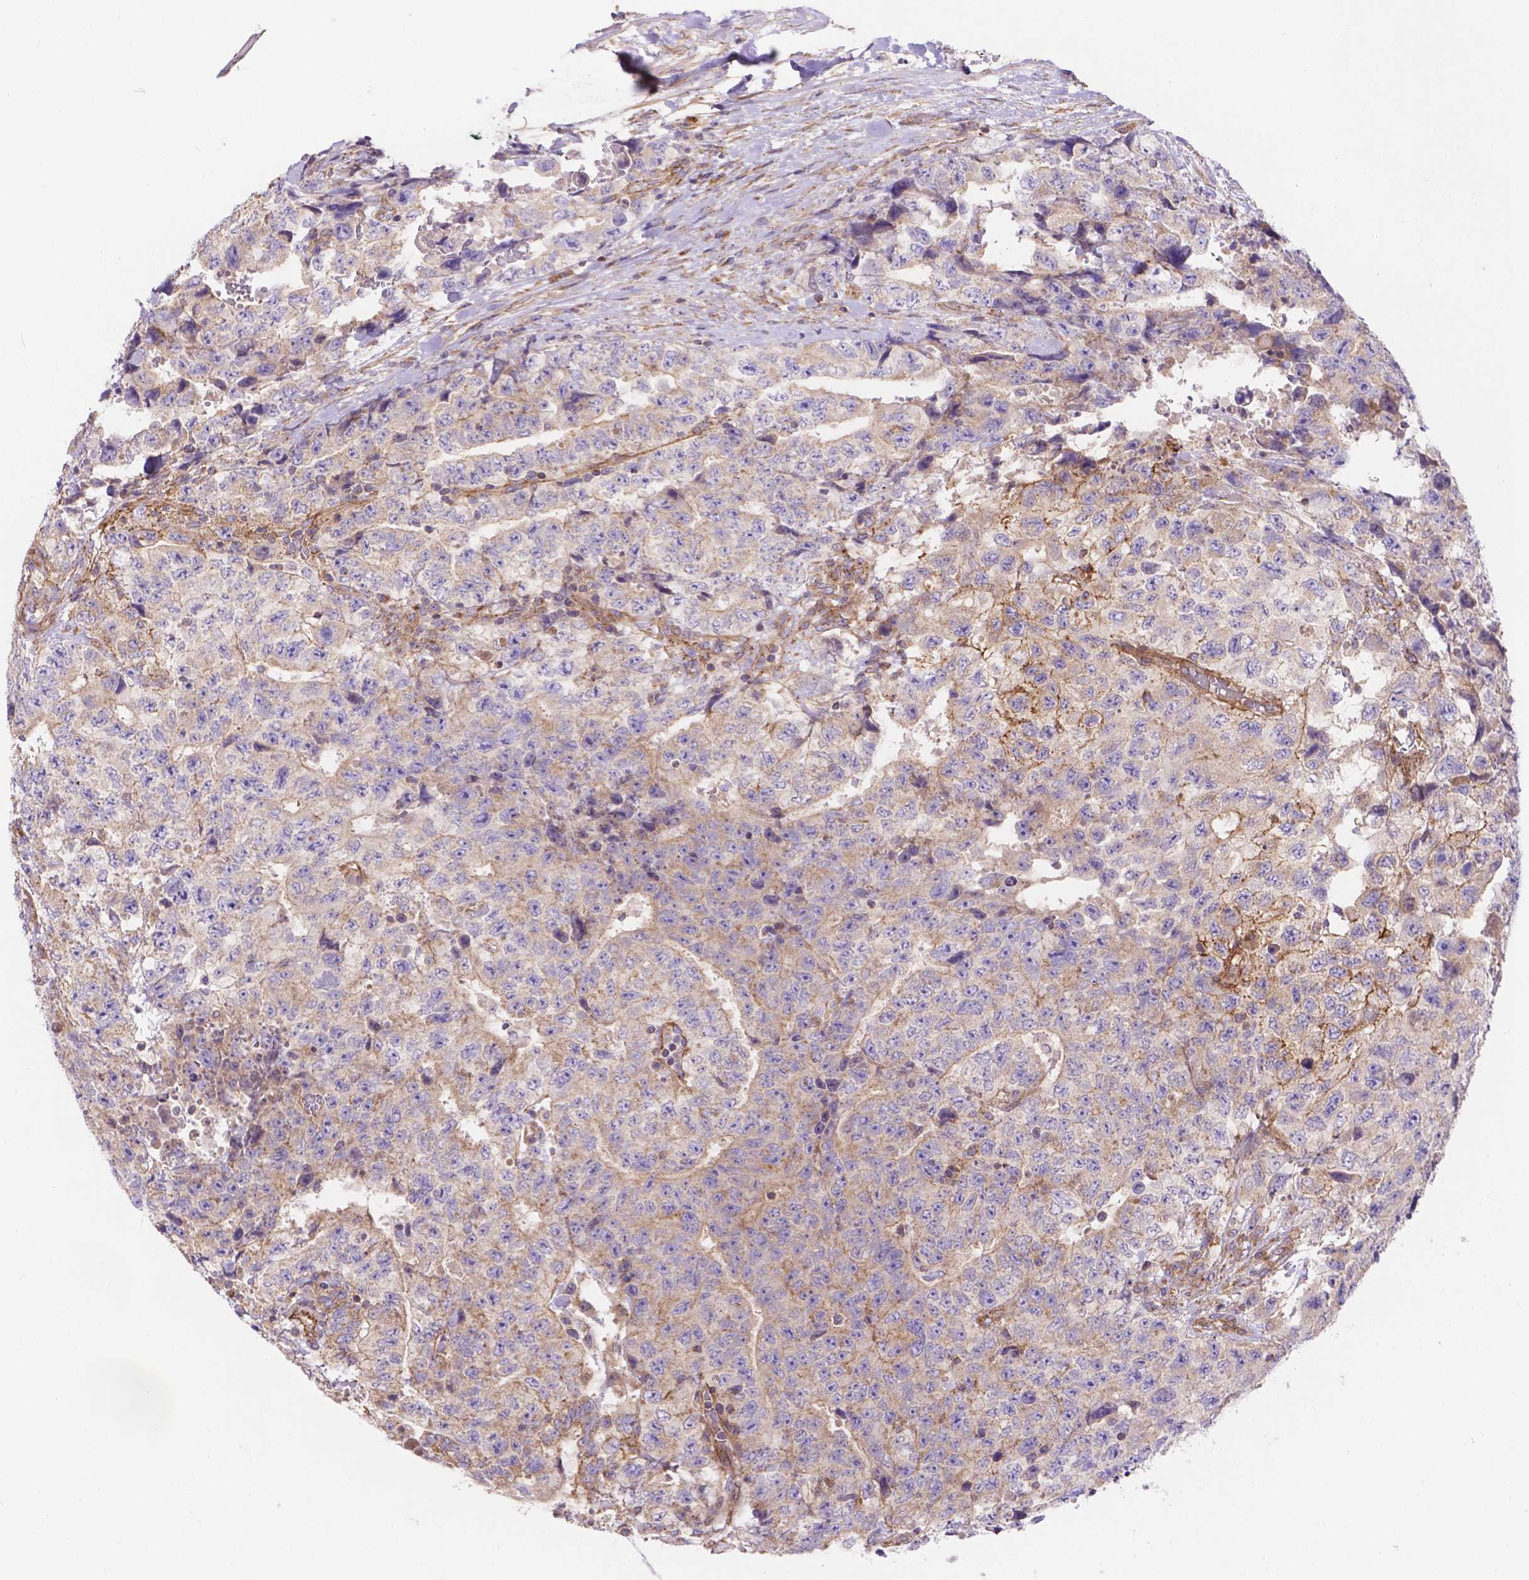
{"staining": {"intensity": "weak", "quantity": "<25%", "location": "cytoplasmic/membranous"}, "tissue": "testis cancer", "cell_type": "Tumor cells", "image_type": "cancer", "snomed": [{"axis": "morphology", "description": "Carcinoma, Embryonal, NOS"}, {"axis": "topography", "description": "Testis"}], "caption": "Testis embryonal carcinoma stained for a protein using IHC reveals no expression tumor cells.", "gene": "AK3", "patient": {"sex": "male", "age": 24}}